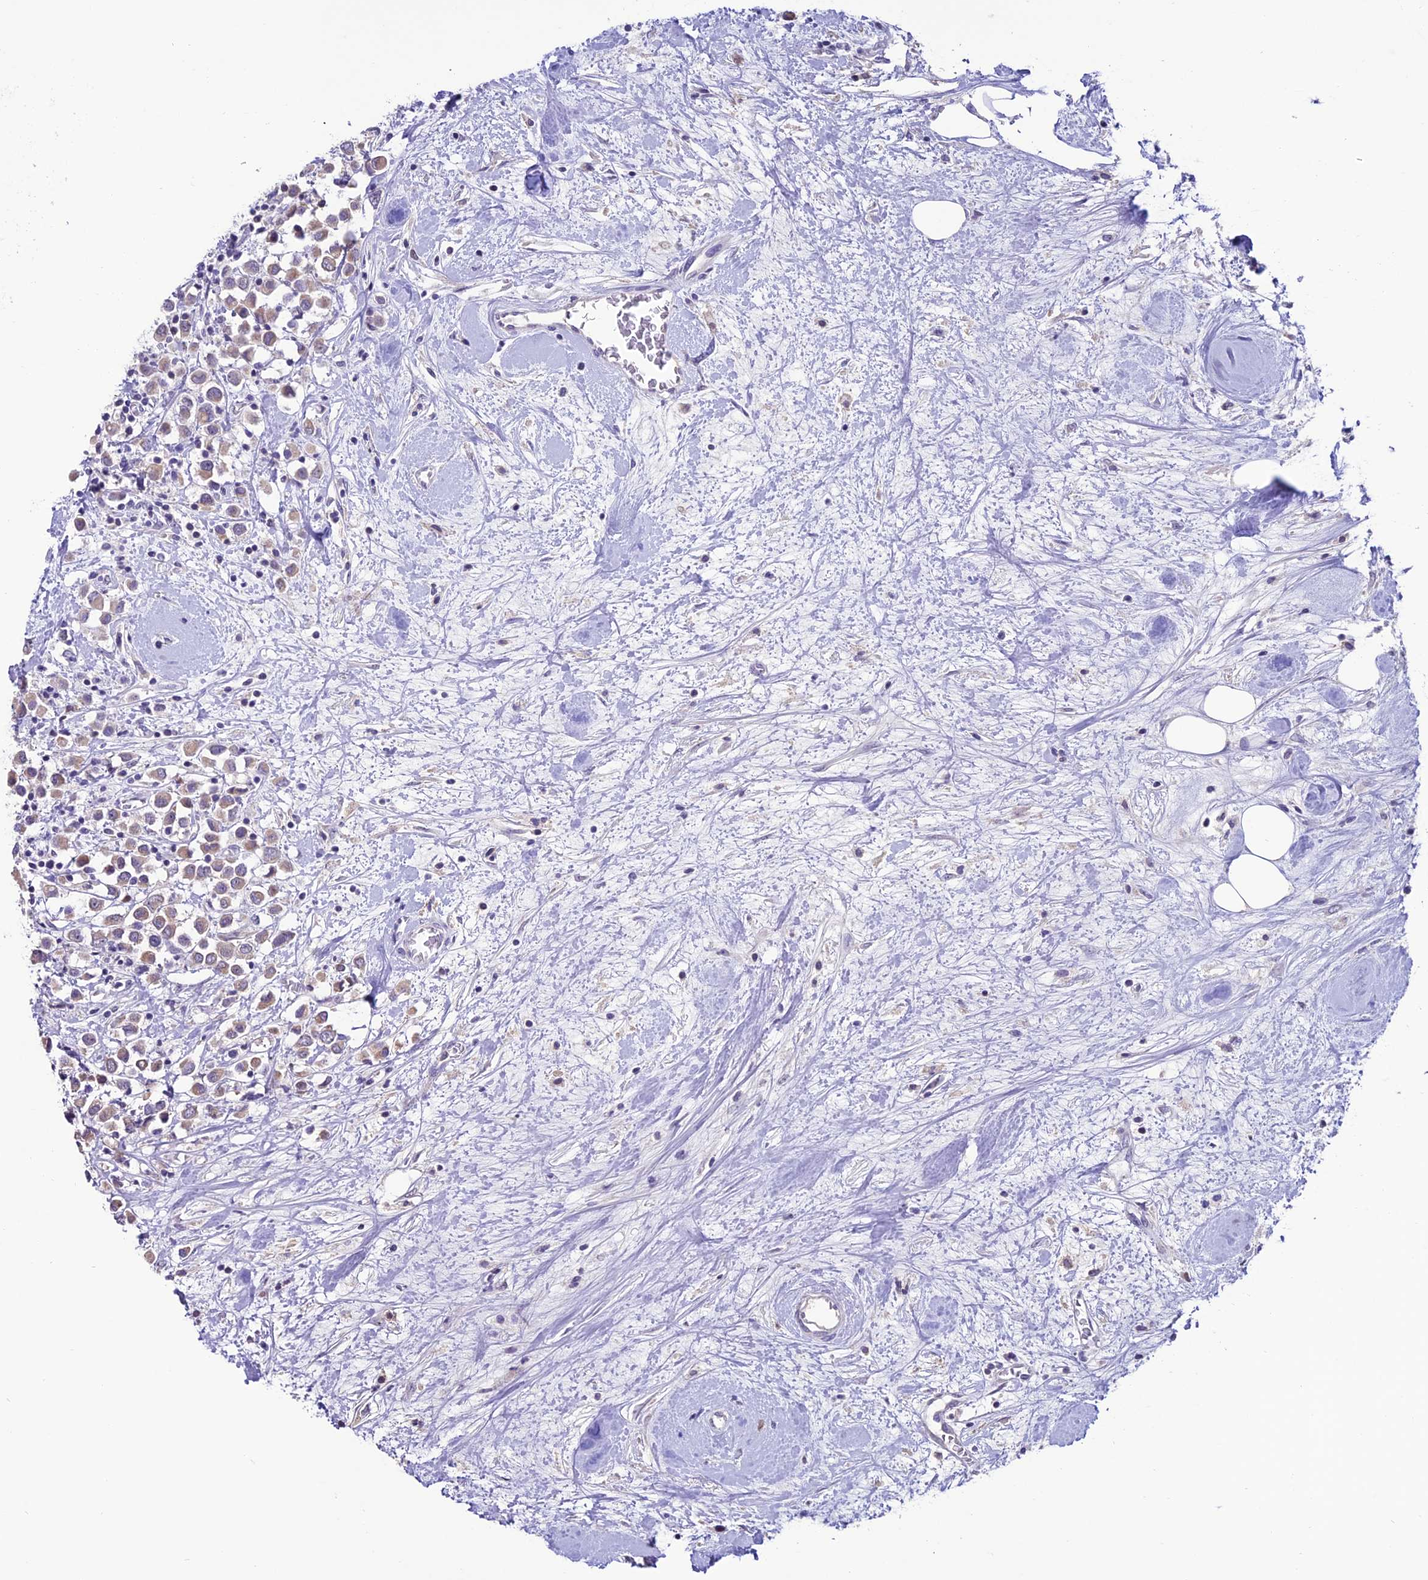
{"staining": {"intensity": "weak", "quantity": "25%-75%", "location": "cytoplasmic/membranous"}, "tissue": "breast cancer", "cell_type": "Tumor cells", "image_type": "cancer", "snomed": [{"axis": "morphology", "description": "Duct carcinoma"}, {"axis": "topography", "description": "Breast"}], "caption": "Immunohistochemistry of human breast cancer demonstrates low levels of weak cytoplasmic/membranous positivity in approximately 25%-75% of tumor cells.", "gene": "SLC10A1", "patient": {"sex": "female", "age": 61}}